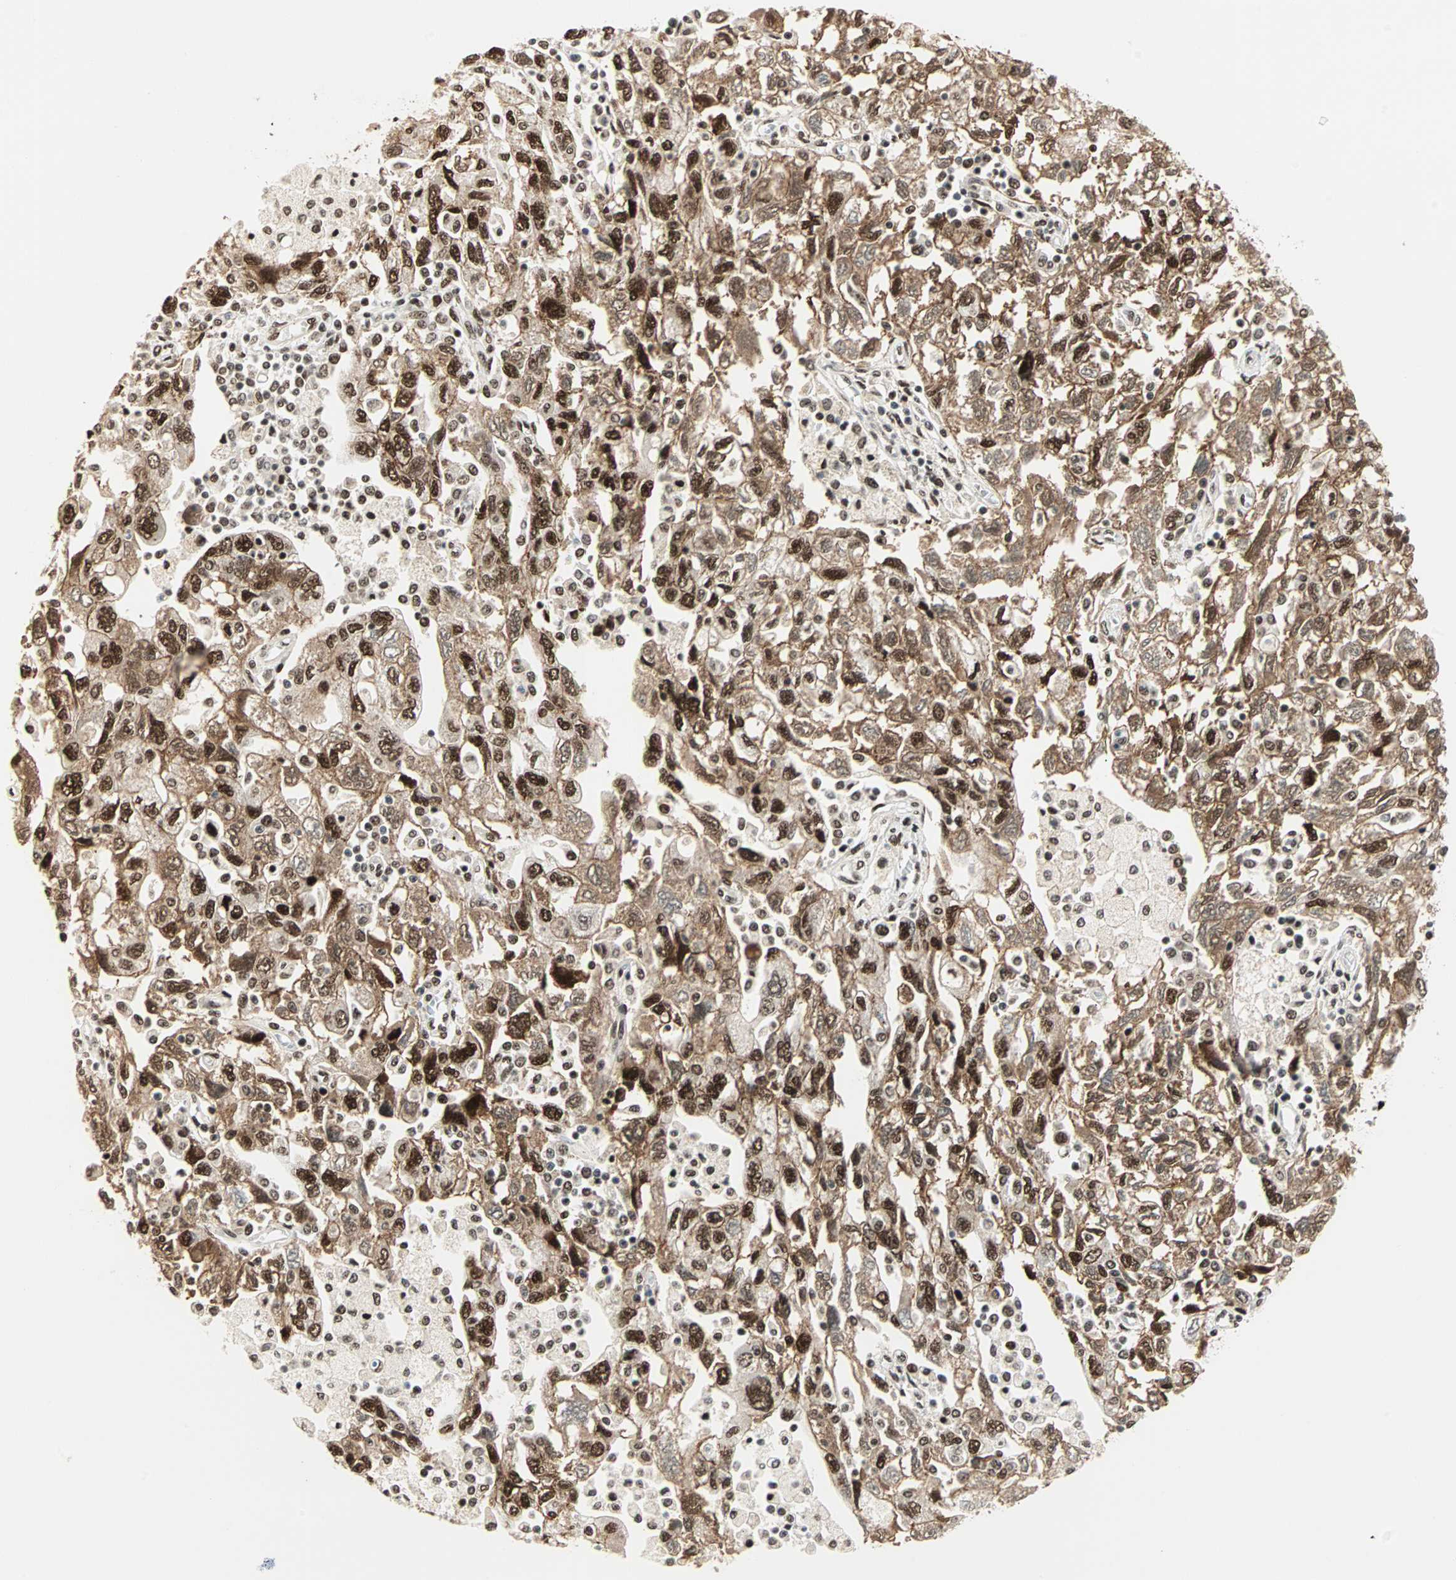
{"staining": {"intensity": "strong", "quantity": ">75%", "location": "cytoplasmic/membranous,nuclear"}, "tissue": "ovarian cancer", "cell_type": "Tumor cells", "image_type": "cancer", "snomed": [{"axis": "morphology", "description": "Carcinoma, NOS"}, {"axis": "morphology", "description": "Cystadenocarcinoma, serous, NOS"}, {"axis": "topography", "description": "Ovary"}], "caption": "Immunohistochemistry (IHC) staining of carcinoma (ovarian), which exhibits high levels of strong cytoplasmic/membranous and nuclear expression in about >75% of tumor cells indicating strong cytoplasmic/membranous and nuclear protein staining. The staining was performed using DAB (brown) for protein detection and nuclei were counterstained in hematoxylin (blue).", "gene": "BLM", "patient": {"sex": "female", "age": 69}}